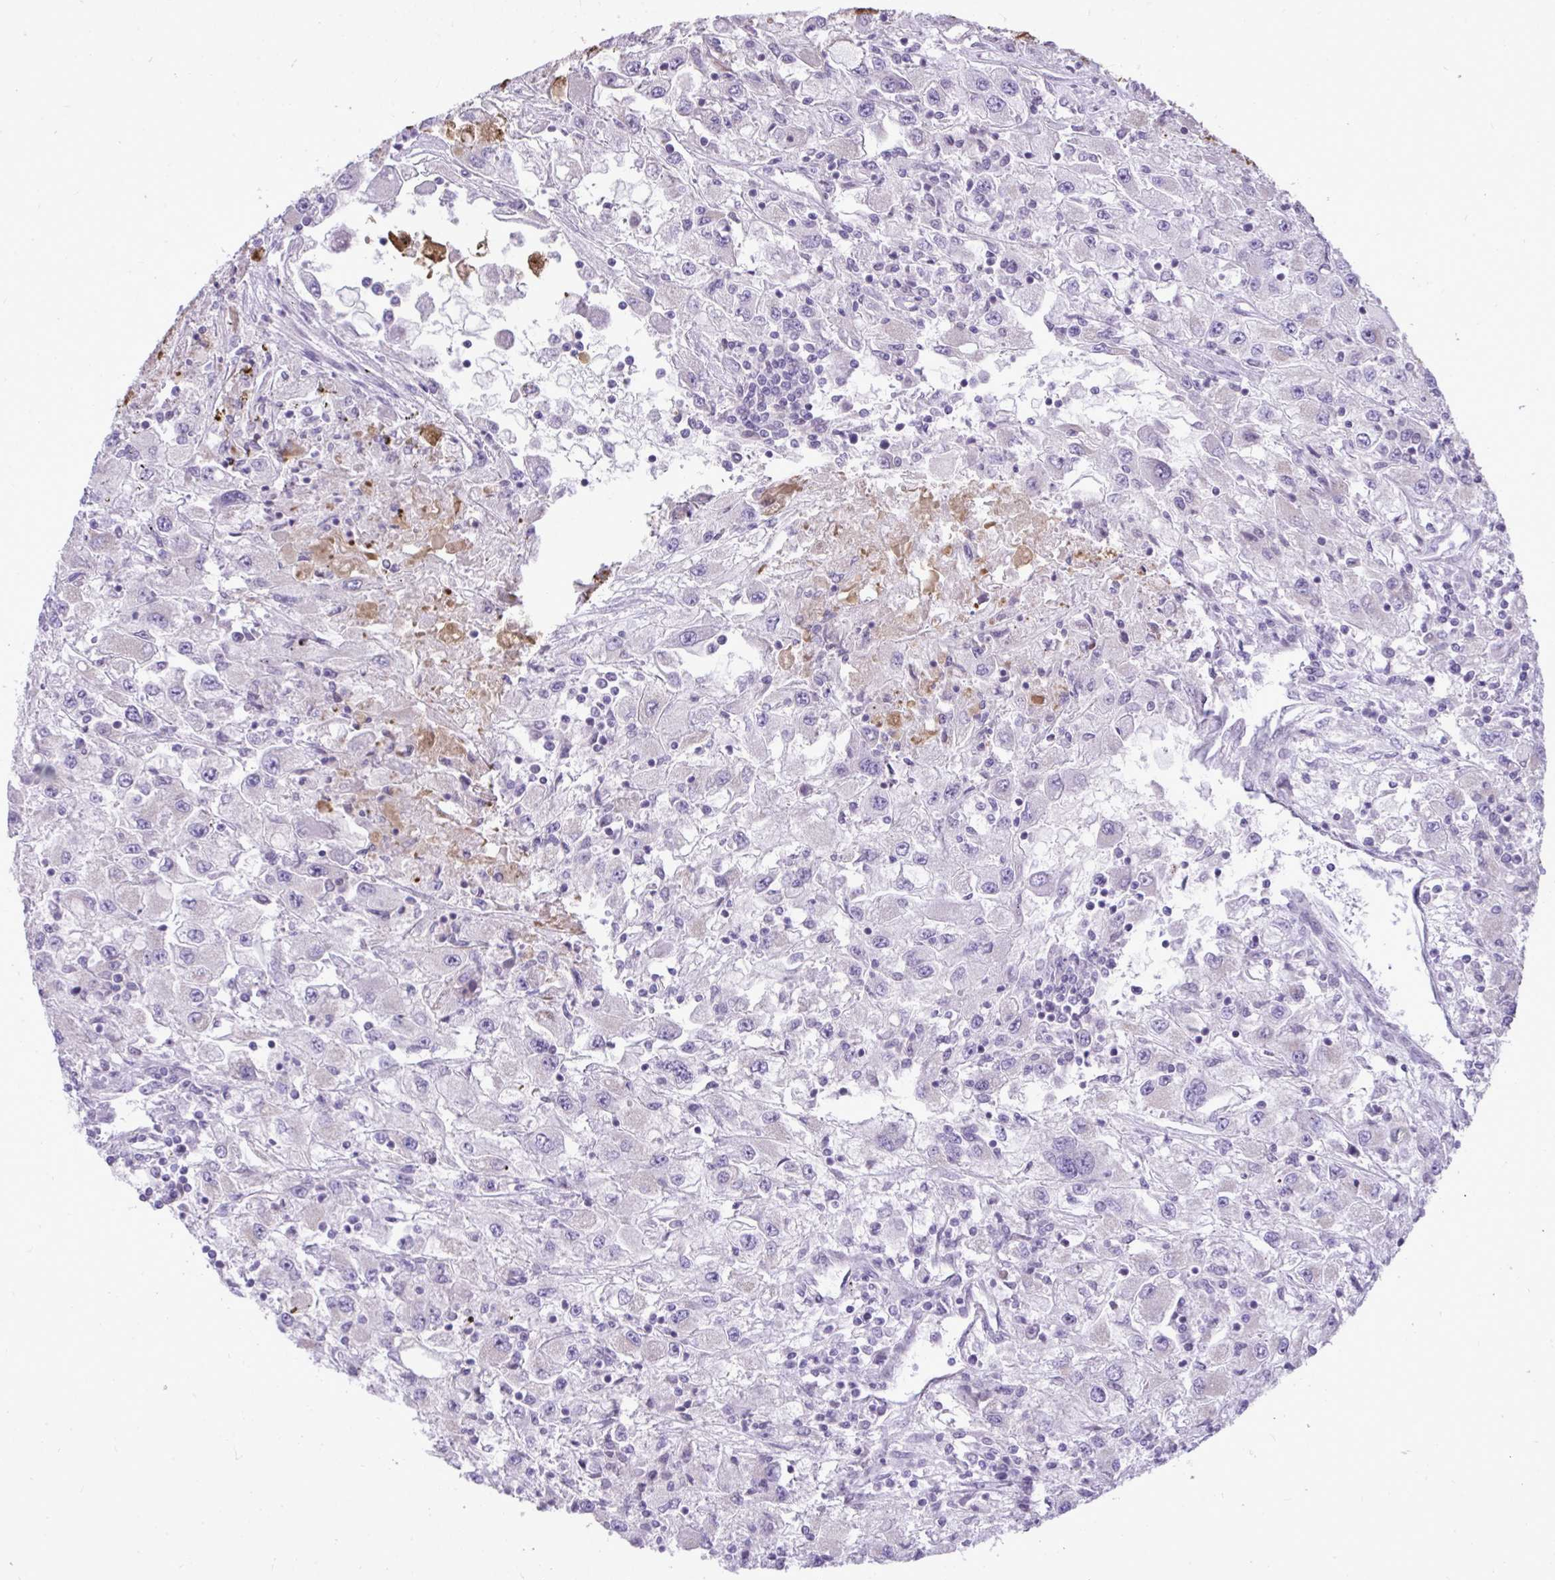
{"staining": {"intensity": "negative", "quantity": "none", "location": "none"}, "tissue": "renal cancer", "cell_type": "Tumor cells", "image_type": "cancer", "snomed": [{"axis": "morphology", "description": "Adenocarcinoma, NOS"}, {"axis": "topography", "description": "Kidney"}], "caption": "Immunohistochemistry (IHC) of renal cancer reveals no staining in tumor cells. (Stains: DAB IHC with hematoxylin counter stain, Microscopy: brightfield microscopy at high magnification).", "gene": "SPAG1", "patient": {"sex": "female", "age": 67}}